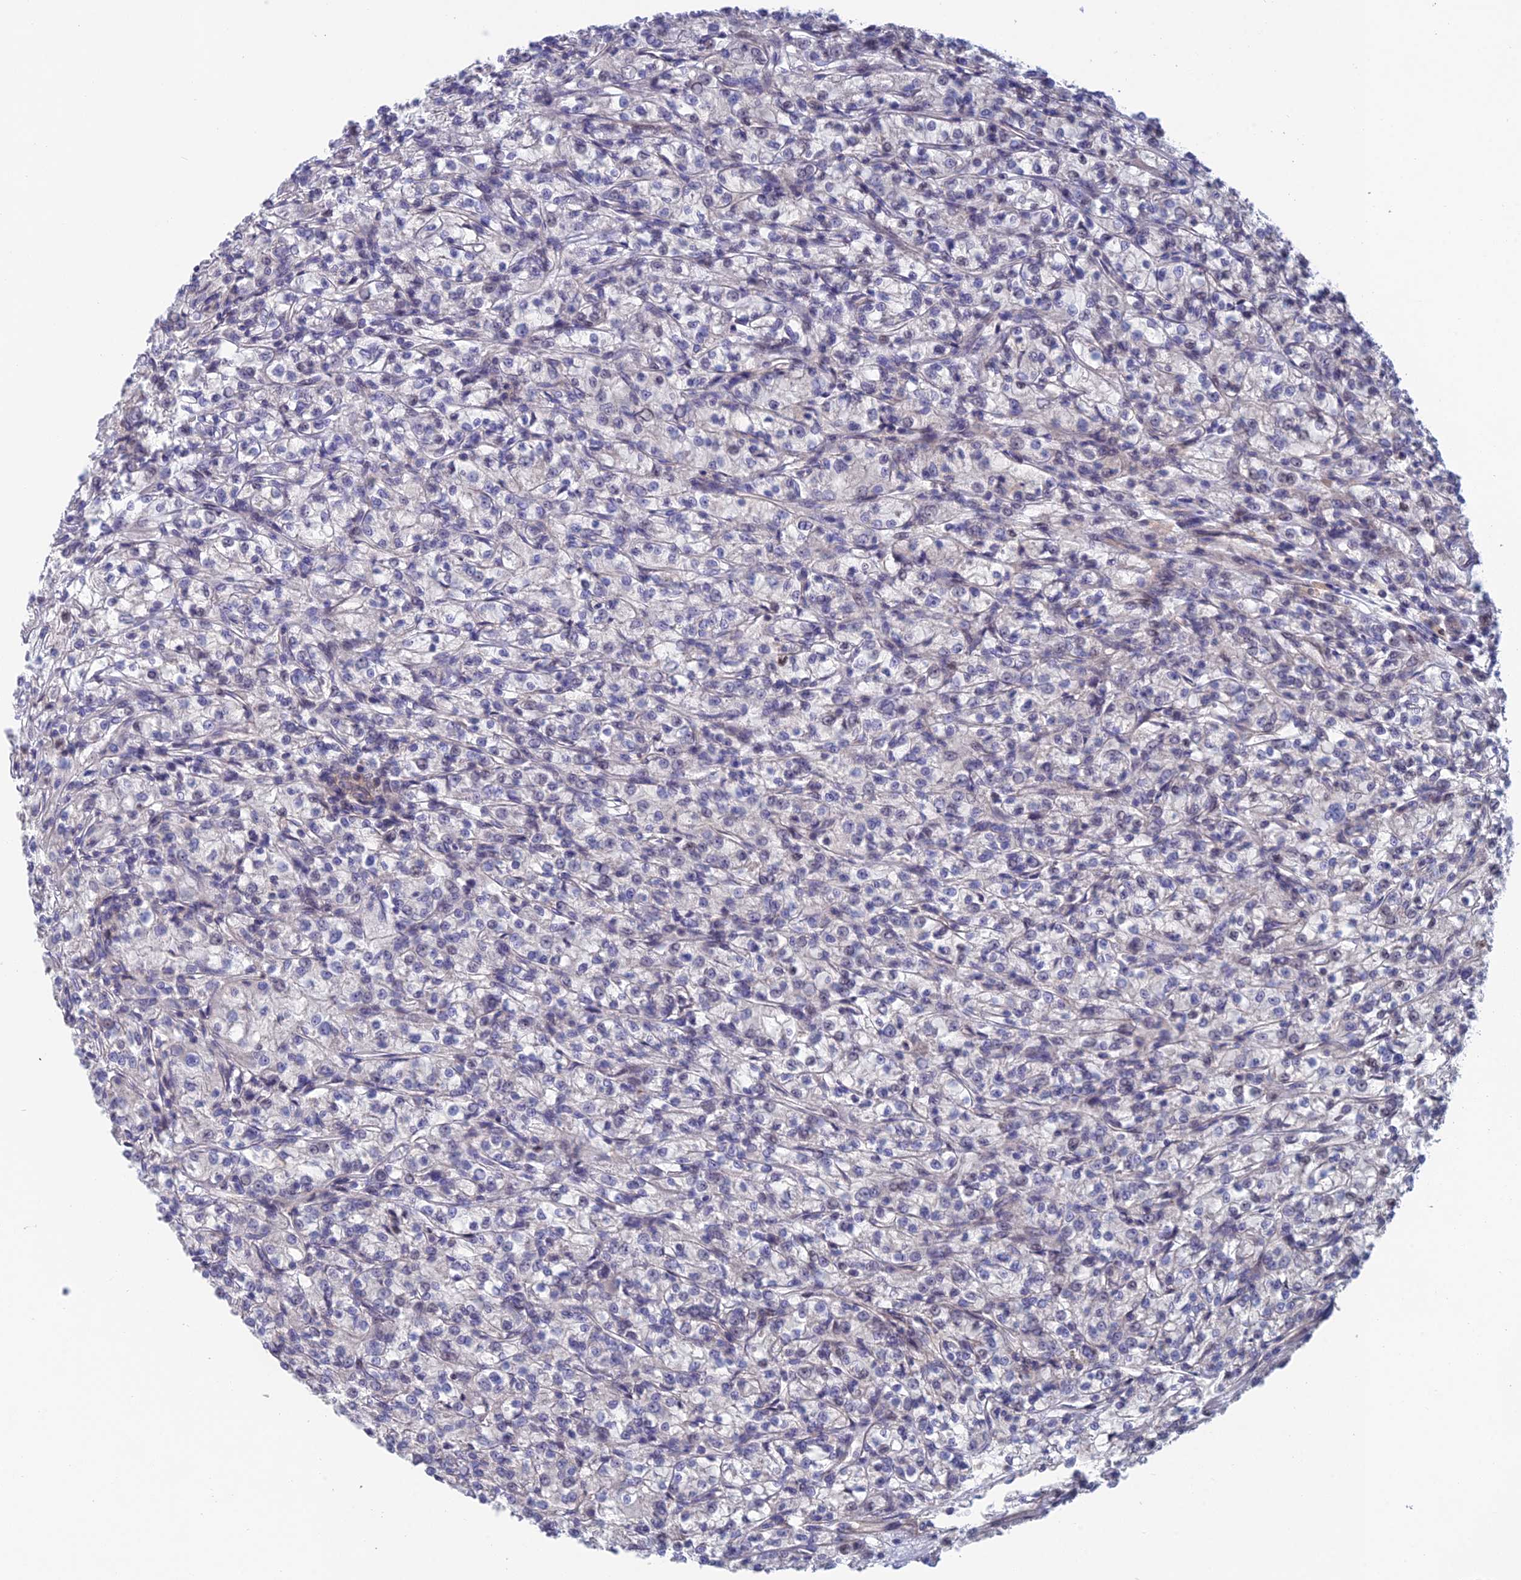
{"staining": {"intensity": "negative", "quantity": "none", "location": "none"}, "tissue": "renal cancer", "cell_type": "Tumor cells", "image_type": "cancer", "snomed": [{"axis": "morphology", "description": "Adenocarcinoma, NOS"}, {"axis": "topography", "description": "Kidney"}], "caption": "DAB (3,3'-diaminobenzidine) immunohistochemical staining of human renal cancer demonstrates no significant staining in tumor cells.", "gene": "USP37", "patient": {"sex": "female", "age": 59}}